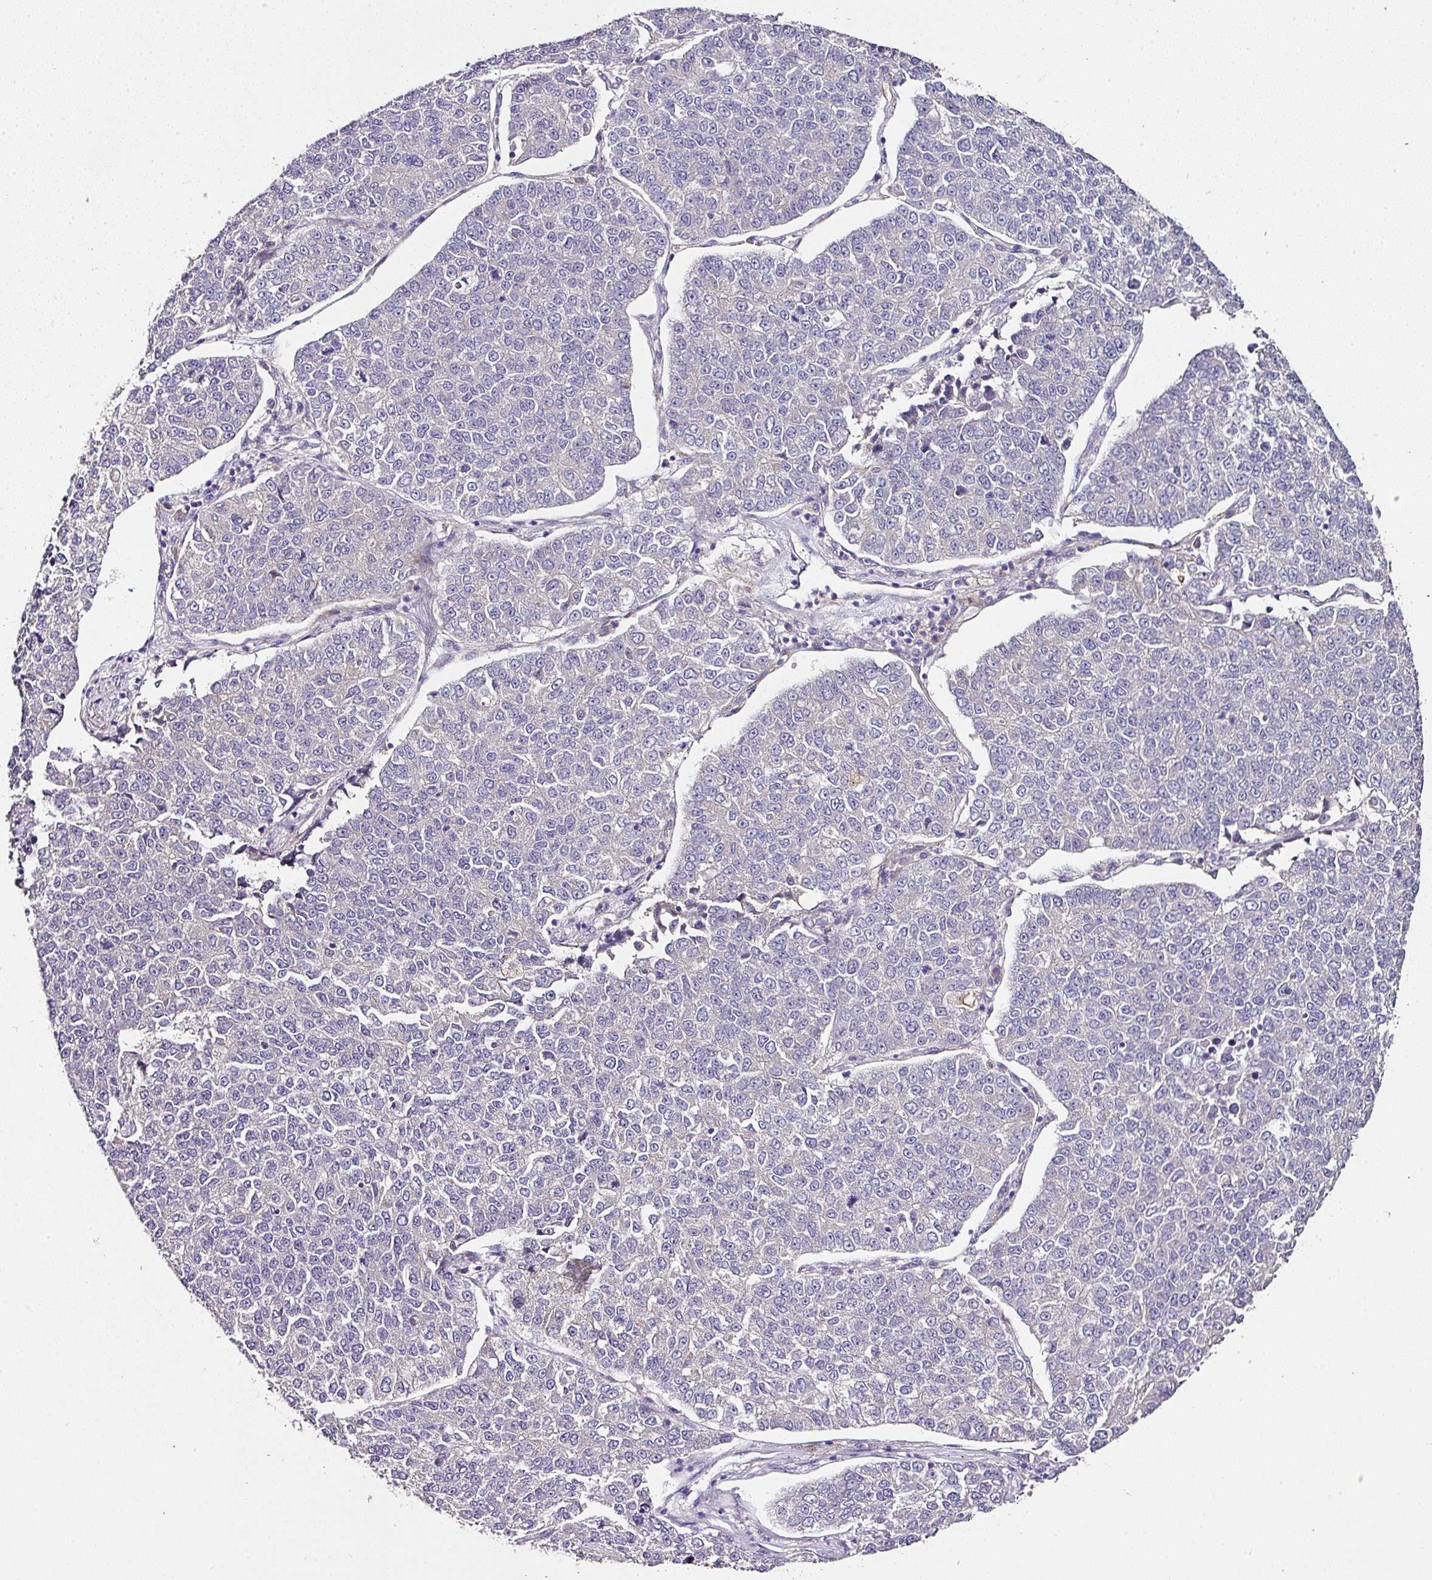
{"staining": {"intensity": "negative", "quantity": "none", "location": "none"}, "tissue": "lung cancer", "cell_type": "Tumor cells", "image_type": "cancer", "snomed": [{"axis": "morphology", "description": "Adenocarcinoma, NOS"}, {"axis": "topography", "description": "Lung"}], "caption": "Immunohistochemistry (IHC) of adenocarcinoma (lung) displays no staining in tumor cells.", "gene": "SKIC2", "patient": {"sex": "male", "age": 49}}